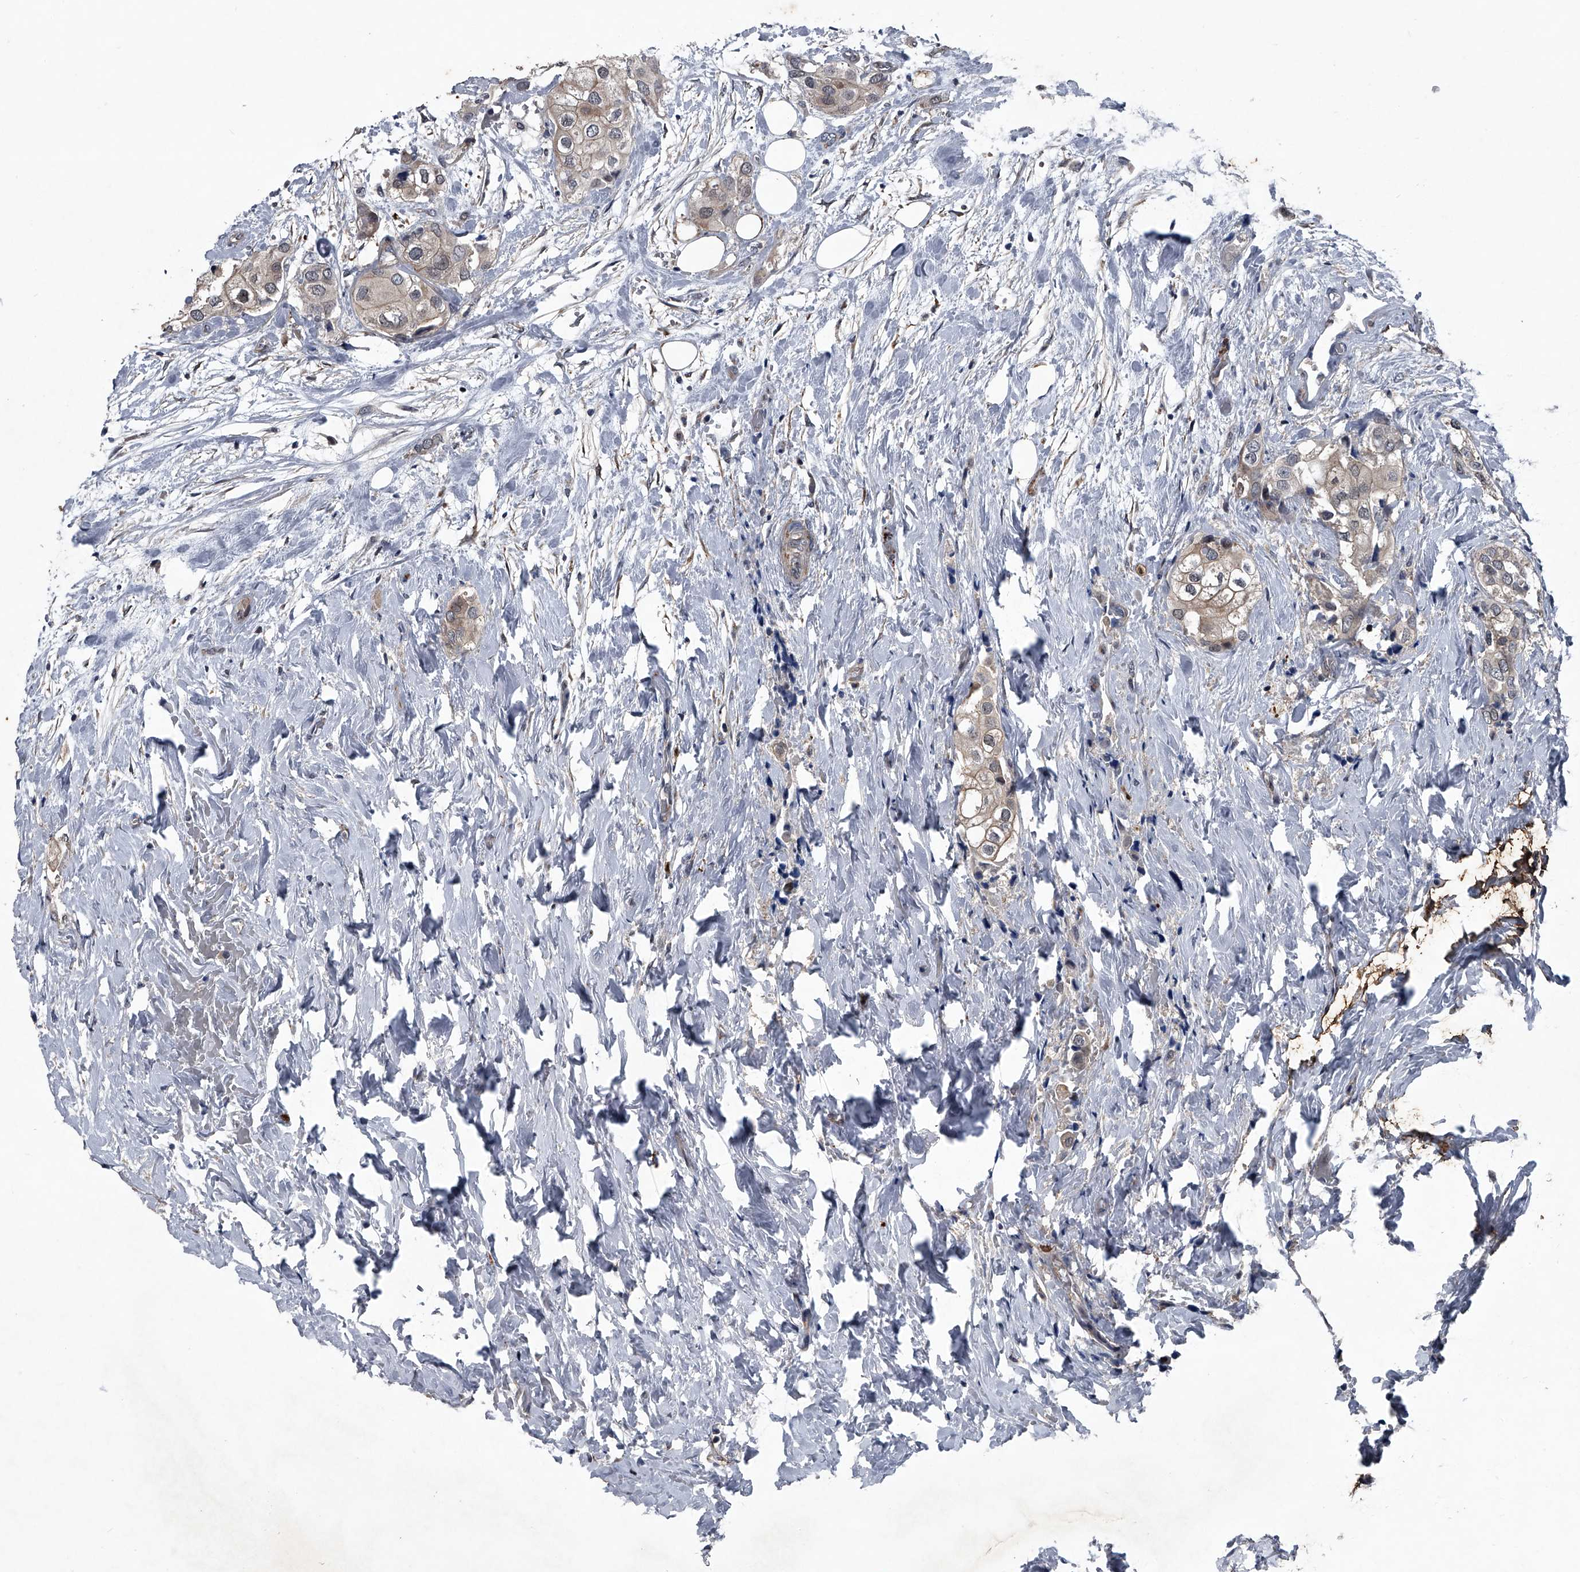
{"staining": {"intensity": "weak", "quantity": "<25%", "location": "cytoplasmic/membranous"}, "tissue": "urothelial cancer", "cell_type": "Tumor cells", "image_type": "cancer", "snomed": [{"axis": "morphology", "description": "Urothelial carcinoma, High grade"}, {"axis": "topography", "description": "Urinary bladder"}], "caption": "The immunohistochemistry (IHC) photomicrograph has no significant staining in tumor cells of urothelial carcinoma (high-grade) tissue.", "gene": "MAPKAP1", "patient": {"sex": "male", "age": 64}}